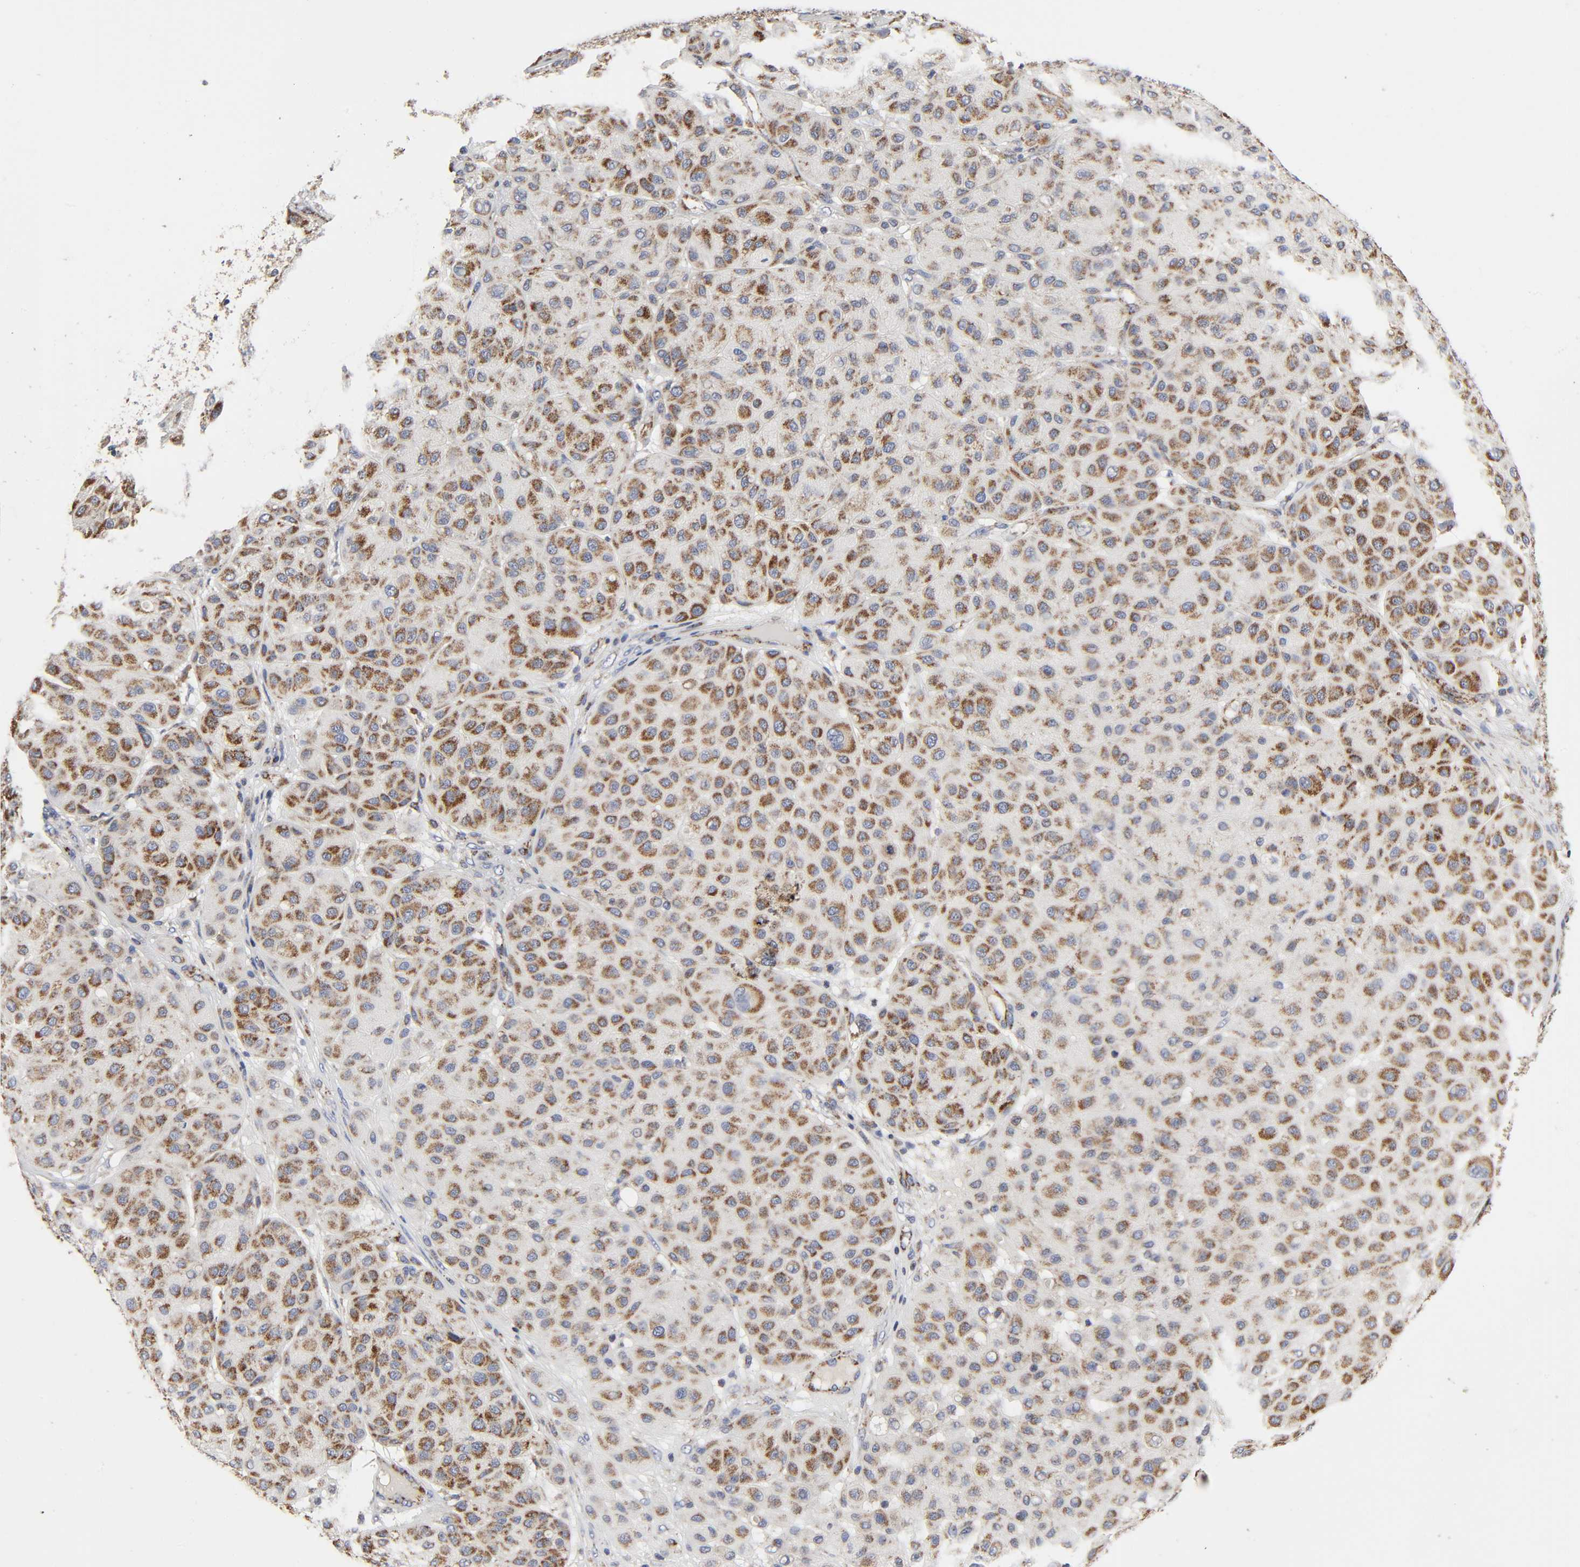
{"staining": {"intensity": "moderate", "quantity": ">75%", "location": "cytoplasmic/membranous"}, "tissue": "melanoma", "cell_type": "Tumor cells", "image_type": "cancer", "snomed": [{"axis": "morphology", "description": "Normal tissue, NOS"}, {"axis": "morphology", "description": "Malignant melanoma, Metastatic site"}, {"axis": "topography", "description": "Skin"}], "caption": "Protein staining of melanoma tissue shows moderate cytoplasmic/membranous expression in approximately >75% of tumor cells.", "gene": "COX6B1", "patient": {"sex": "male", "age": 41}}